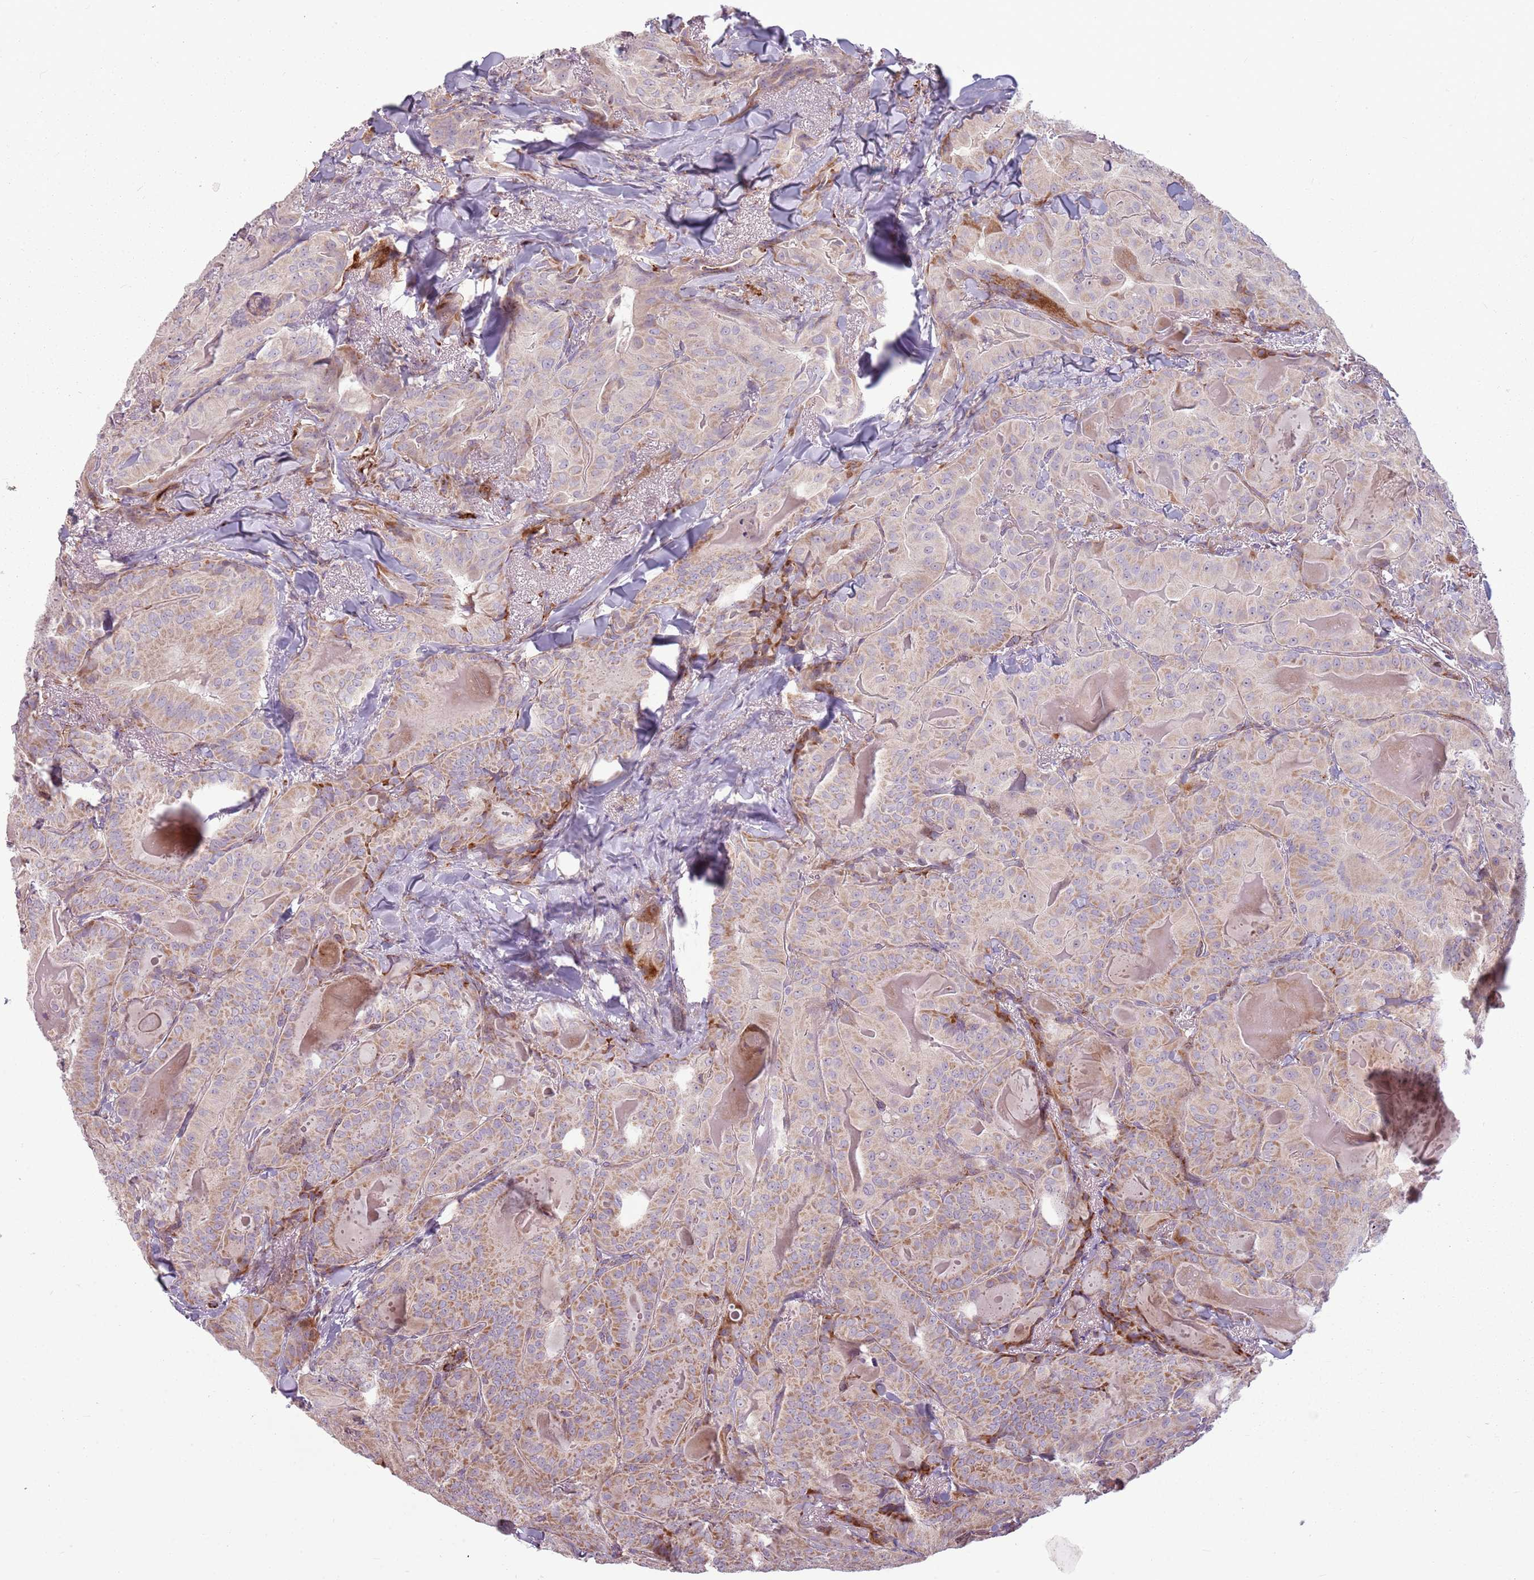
{"staining": {"intensity": "moderate", "quantity": ">75%", "location": "cytoplasmic/membranous"}, "tissue": "thyroid cancer", "cell_type": "Tumor cells", "image_type": "cancer", "snomed": [{"axis": "morphology", "description": "Papillary adenocarcinoma, NOS"}, {"axis": "topography", "description": "Thyroid gland"}], "caption": "Immunohistochemistry (IHC) photomicrograph of thyroid papillary adenocarcinoma stained for a protein (brown), which reveals medium levels of moderate cytoplasmic/membranous expression in about >75% of tumor cells.", "gene": "ZNF530", "patient": {"sex": "female", "age": 68}}